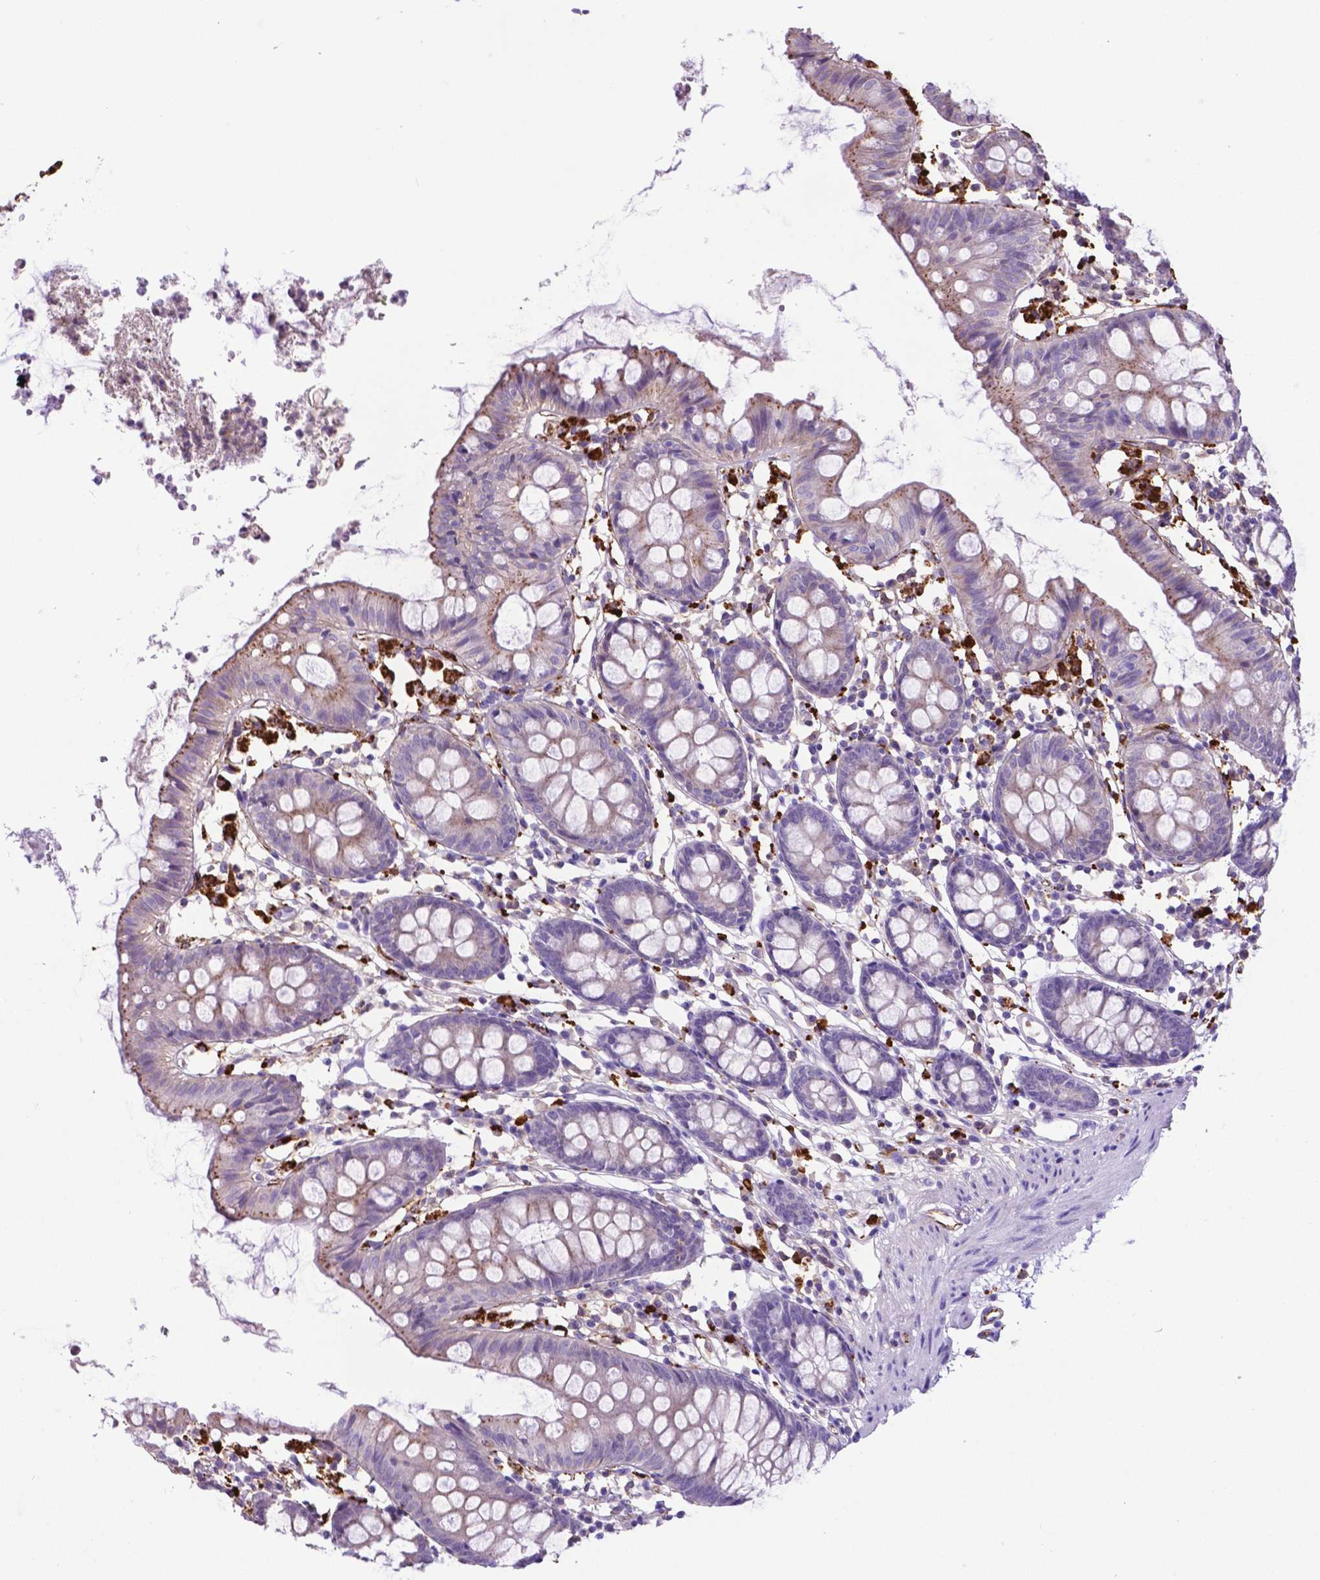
{"staining": {"intensity": "moderate", "quantity": ">75%", "location": "cytoplasmic/membranous"}, "tissue": "colon", "cell_type": "Endothelial cells", "image_type": "normal", "snomed": [{"axis": "morphology", "description": "Normal tissue, NOS"}, {"axis": "topography", "description": "Colon"}], "caption": "This photomicrograph displays unremarkable colon stained with immunohistochemistry to label a protein in brown. The cytoplasmic/membranous of endothelial cells show moderate positivity for the protein. Nuclei are counter-stained blue.", "gene": "LZTR1", "patient": {"sex": "female", "age": 84}}